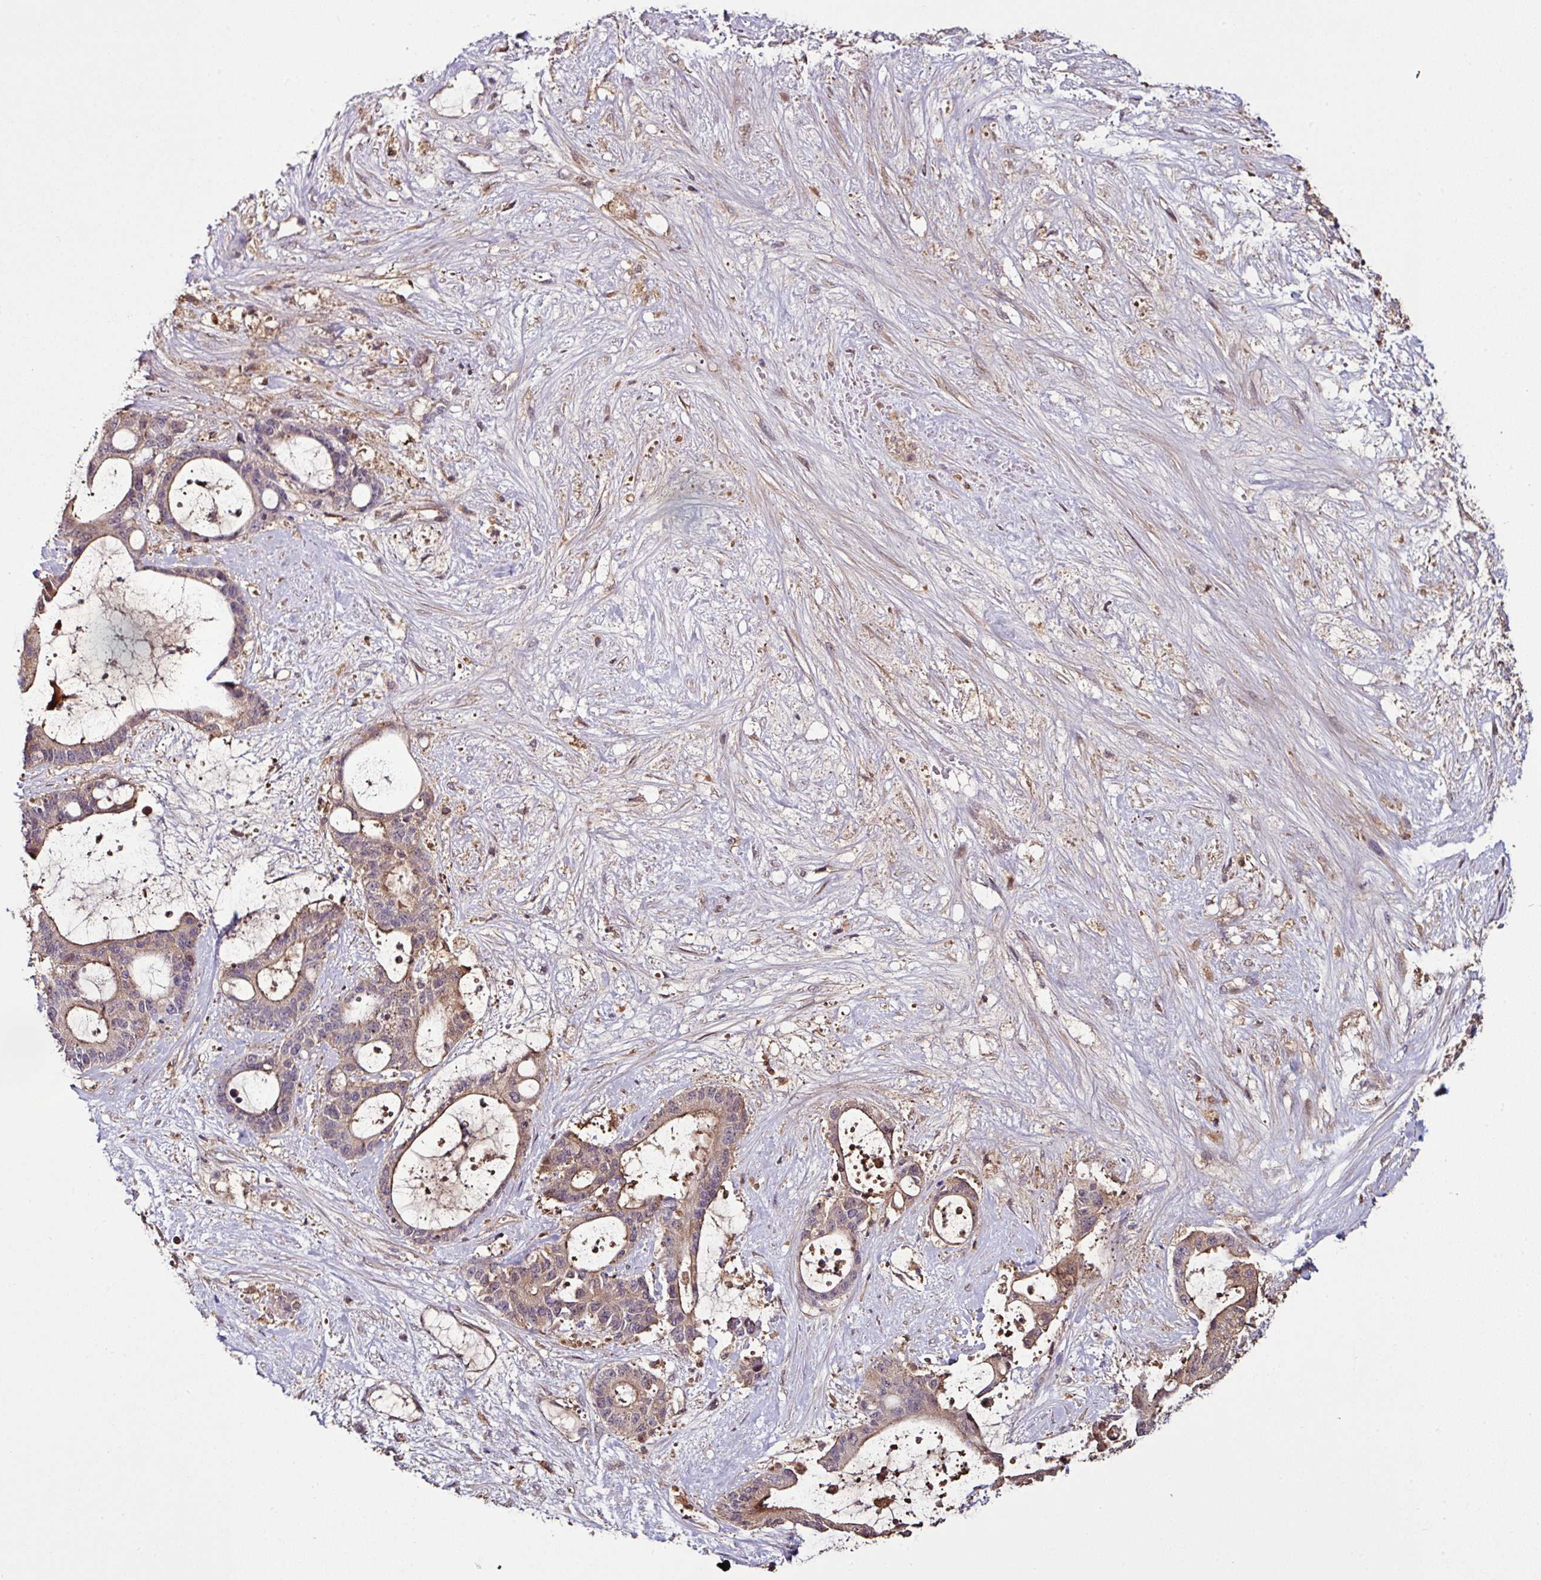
{"staining": {"intensity": "weak", "quantity": "25%-75%", "location": "cytoplasmic/membranous"}, "tissue": "liver cancer", "cell_type": "Tumor cells", "image_type": "cancer", "snomed": [{"axis": "morphology", "description": "Normal tissue, NOS"}, {"axis": "morphology", "description": "Cholangiocarcinoma"}, {"axis": "topography", "description": "Liver"}, {"axis": "topography", "description": "Peripheral nerve tissue"}], "caption": "IHC of liver cancer (cholangiocarcinoma) displays low levels of weak cytoplasmic/membranous staining in approximately 25%-75% of tumor cells.", "gene": "GNPDA1", "patient": {"sex": "female", "age": 73}}